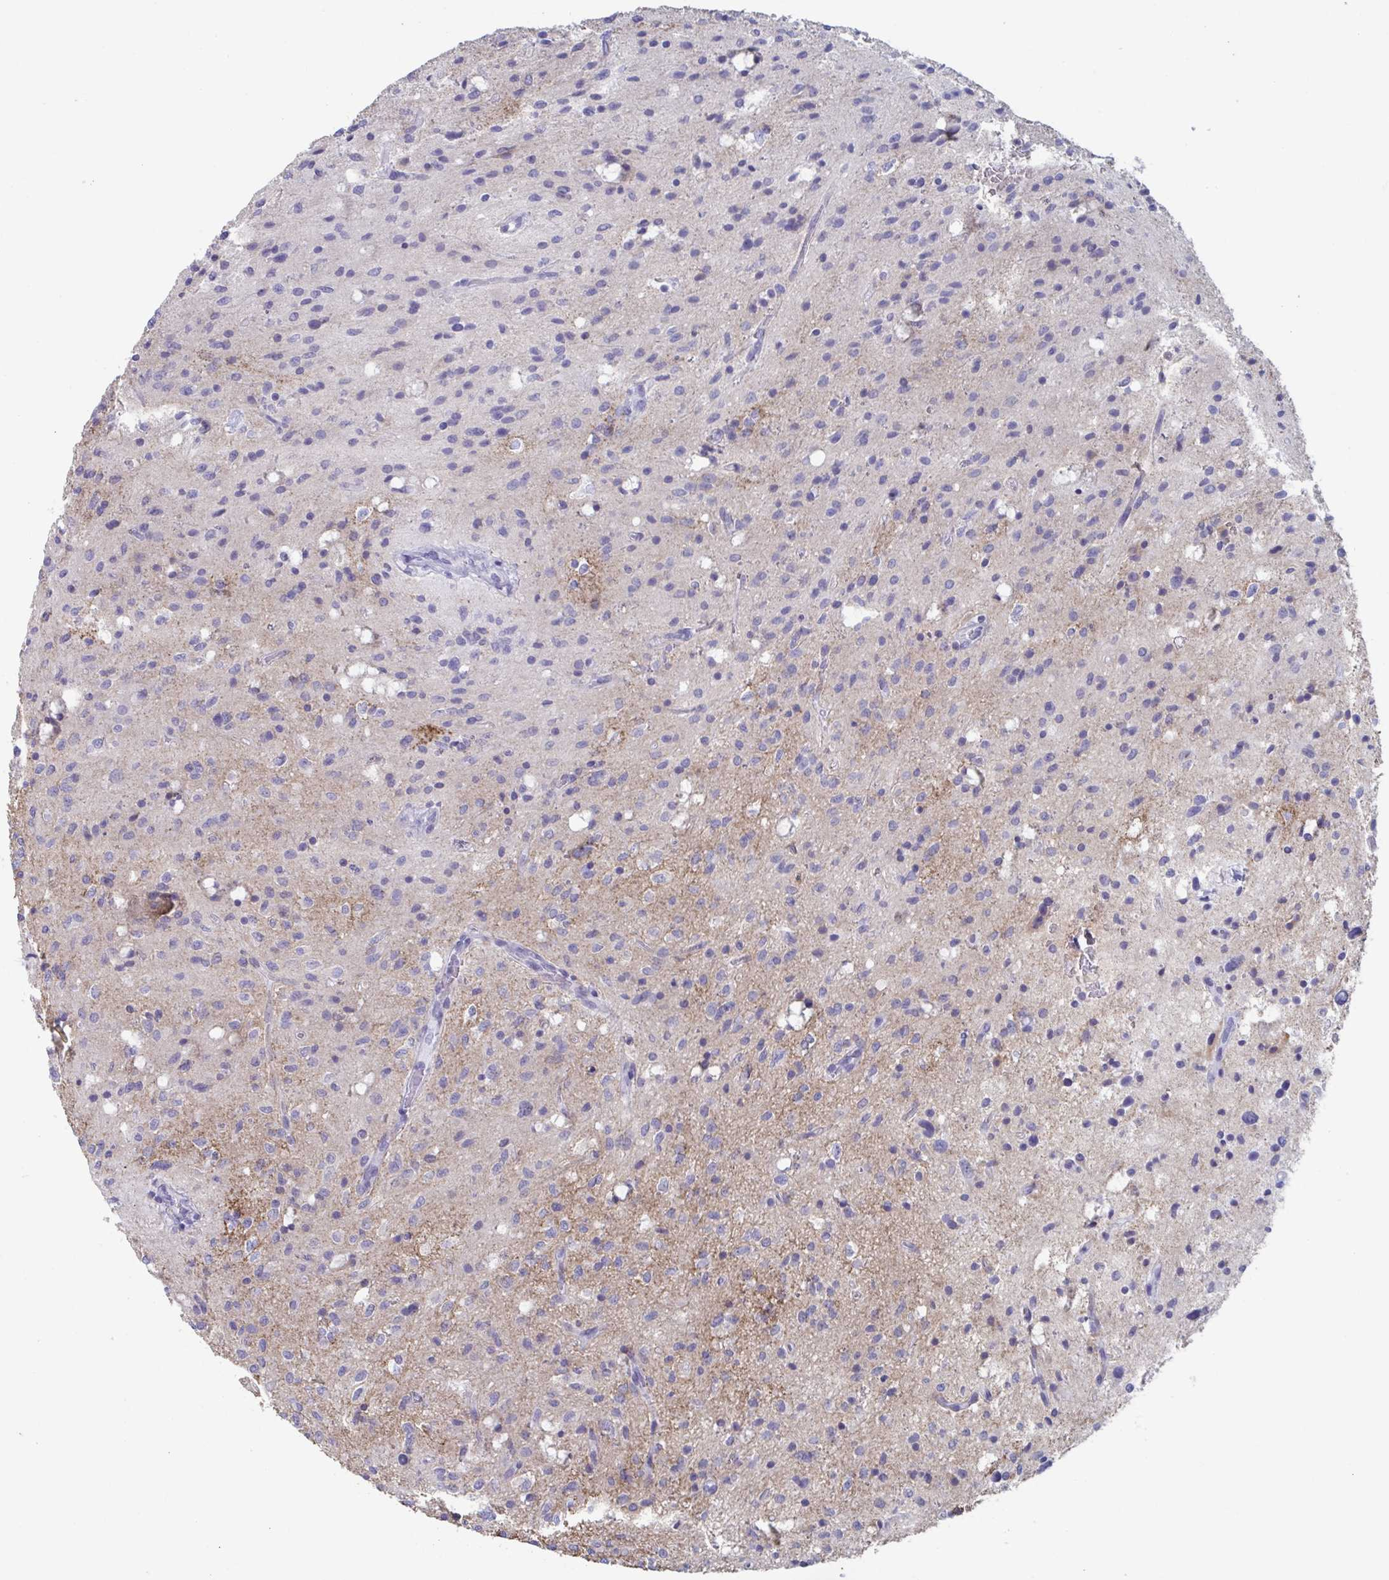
{"staining": {"intensity": "negative", "quantity": "none", "location": "none"}, "tissue": "glioma", "cell_type": "Tumor cells", "image_type": "cancer", "snomed": [{"axis": "morphology", "description": "Glioma, malignant, Low grade"}, {"axis": "topography", "description": "Brain"}], "caption": "There is no significant staining in tumor cells of glioma. (DAB (3,3'-diaminobenzidine) immunohistochemistry (IHC), high magnification).", "gene": "CYP4F11", "patient": {"sex": "female", "age": 58}}